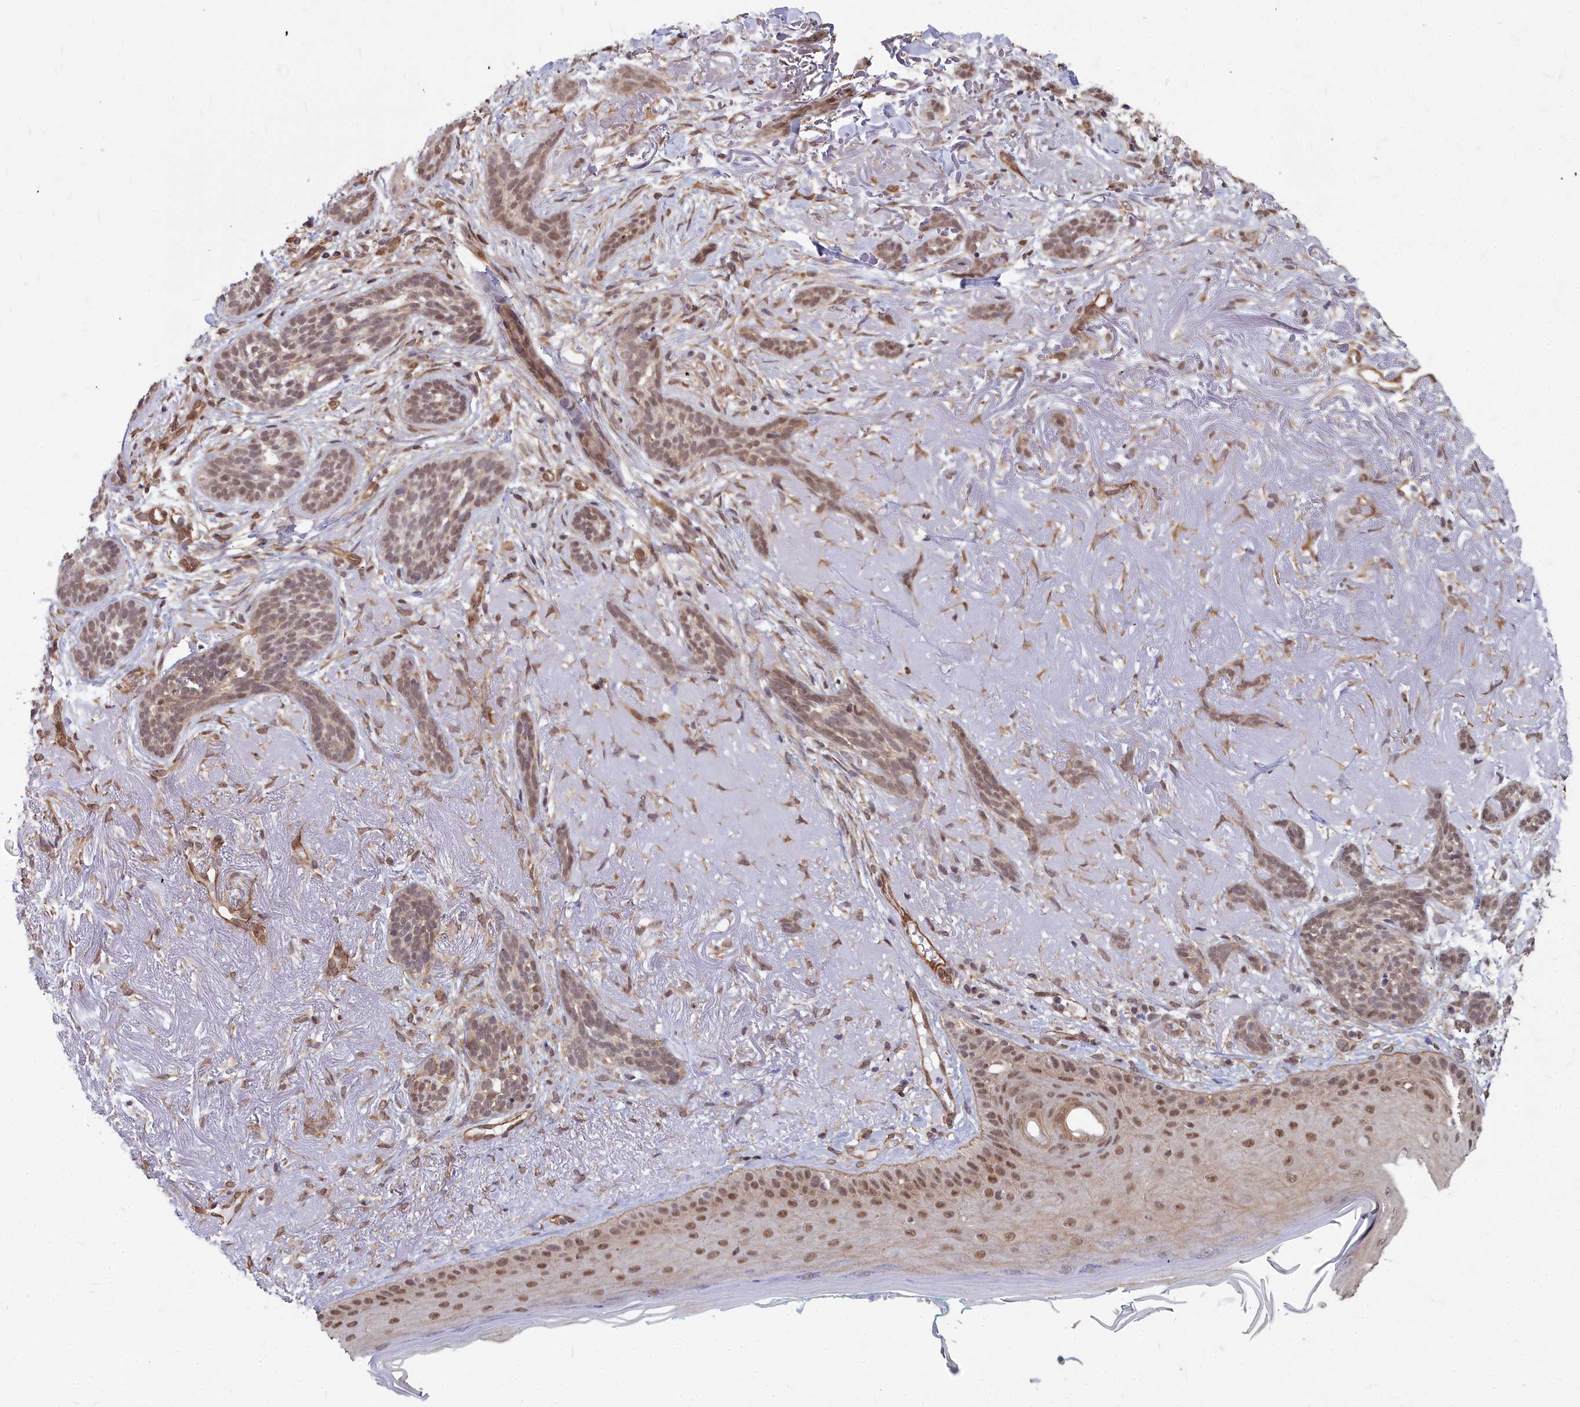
{"staining": {"intensity": "weak", "quantity": ">75%", "location": "nuclear"}, "tissue": "skin cancer", "cell_type": "Tumor cells", "image_type": "cancer", "snomed": [{"axis": "morphology", "description": "Basal cell carcinoma"}, {"axis": "topography", "description": "Skin"}], "caption": "This micrograph reveals skin cancer (basal cell carcinoma) stained with immunohistochemistry (IHC) to label a protein in brown. The nuclear of tumor cells show weak positivity for the protein. Nuclei are counter-stained blue.", "gene": "YJU2", "patient": {"sex": "male", "age": 71}}